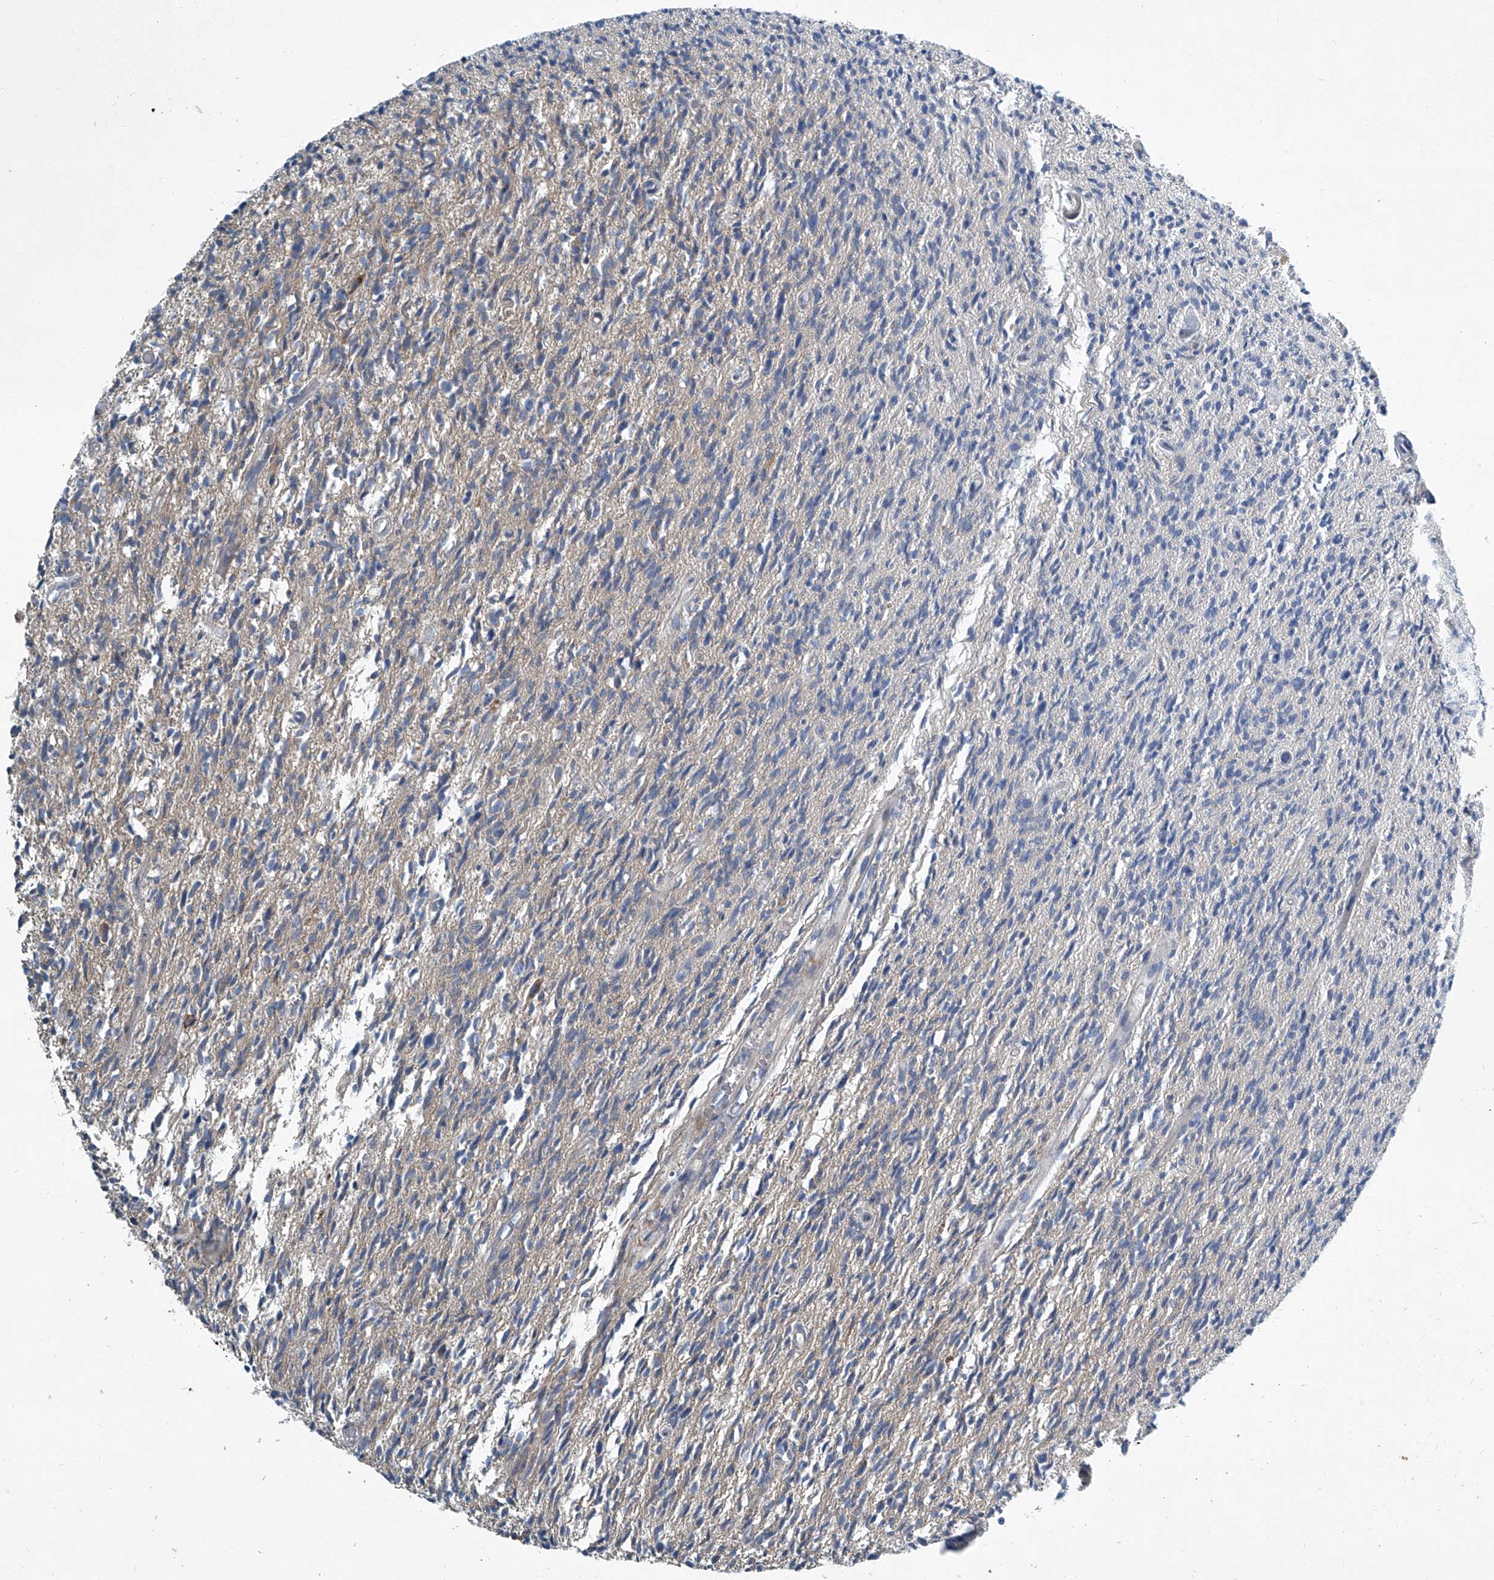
{"staining": {"intensity": "weak", "quantity": "25%-75%", "location": "cytoplasmic/membranous"}, "tissue": "glioma", "cell_type": "Tumor cells", "image_type": "cancer", "snomed": [{"axis": "morphology", "description": "Glioma, malignant, High grade"}, {"axis": "topography", "description": "Brain"}], "caption": "A brown stain highlights weak cytoplasmic/membranous staining of a protein in high-grade glioma (malignant) tumor cells.", "gene": "SLC26A11", "patient": {"sex": "female", "age": 57}}